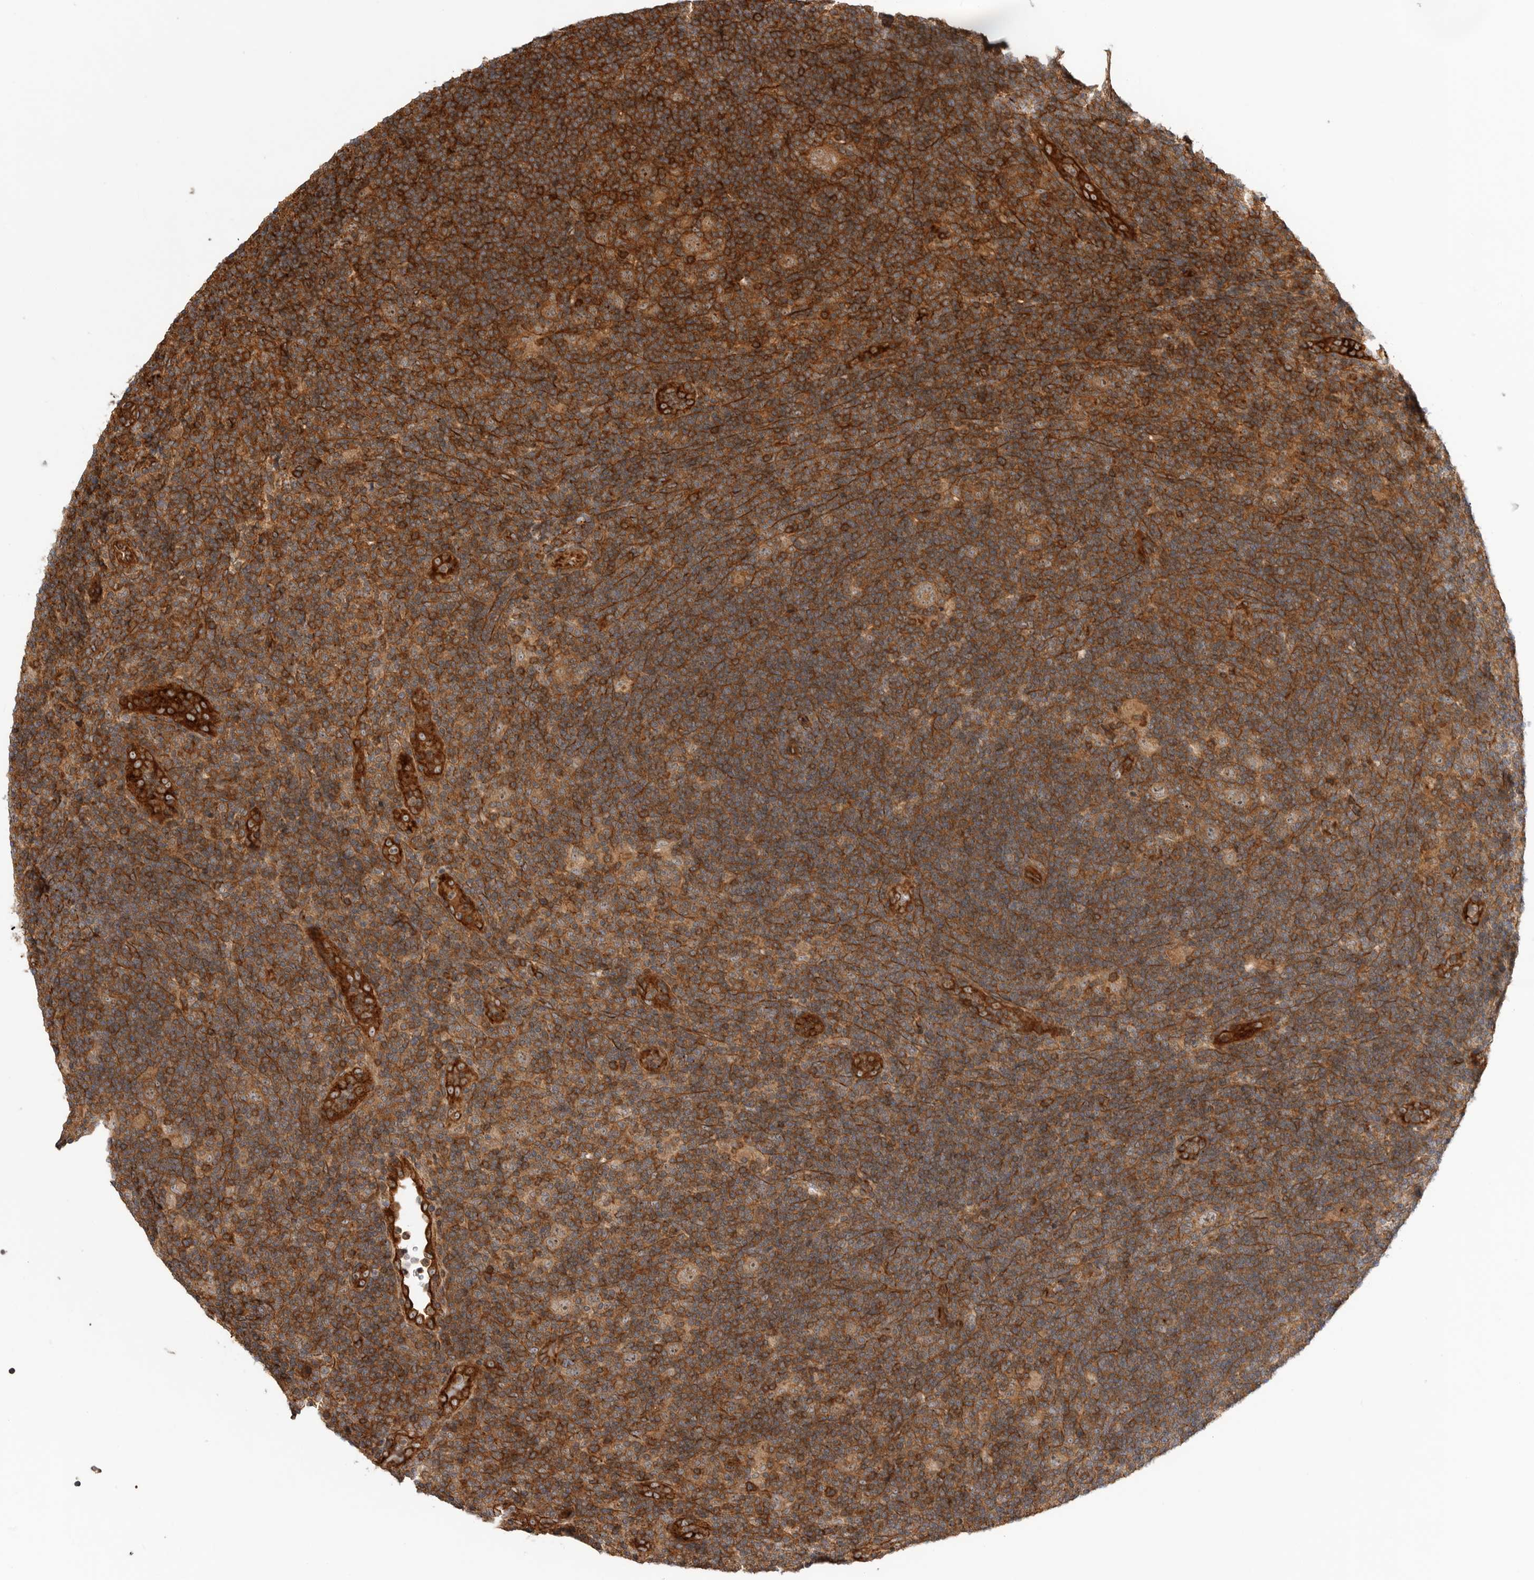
{"staining": {"intensity": "moderate", "quantity": ">75%", "location": "cytoplasmic/membranous,nuclear"}, "tissue": "lymphoma", "cell_type": "Tumor cells", "image_type": "cancer", "snomed": [{"axis": "morphology", "description": "Hodgkin's disease, NOS"}, {"axis": "topography", "description": "Lymph node"}], "caption": "This histopathology image displays IHC staining of human lymphoma, with medium moderate cytoplasmic/membranous and nuclear expression in approximately >75% of tumor cells.", "gene": "GPATCH2", "patient": {"sex": "female", "age": 57}}